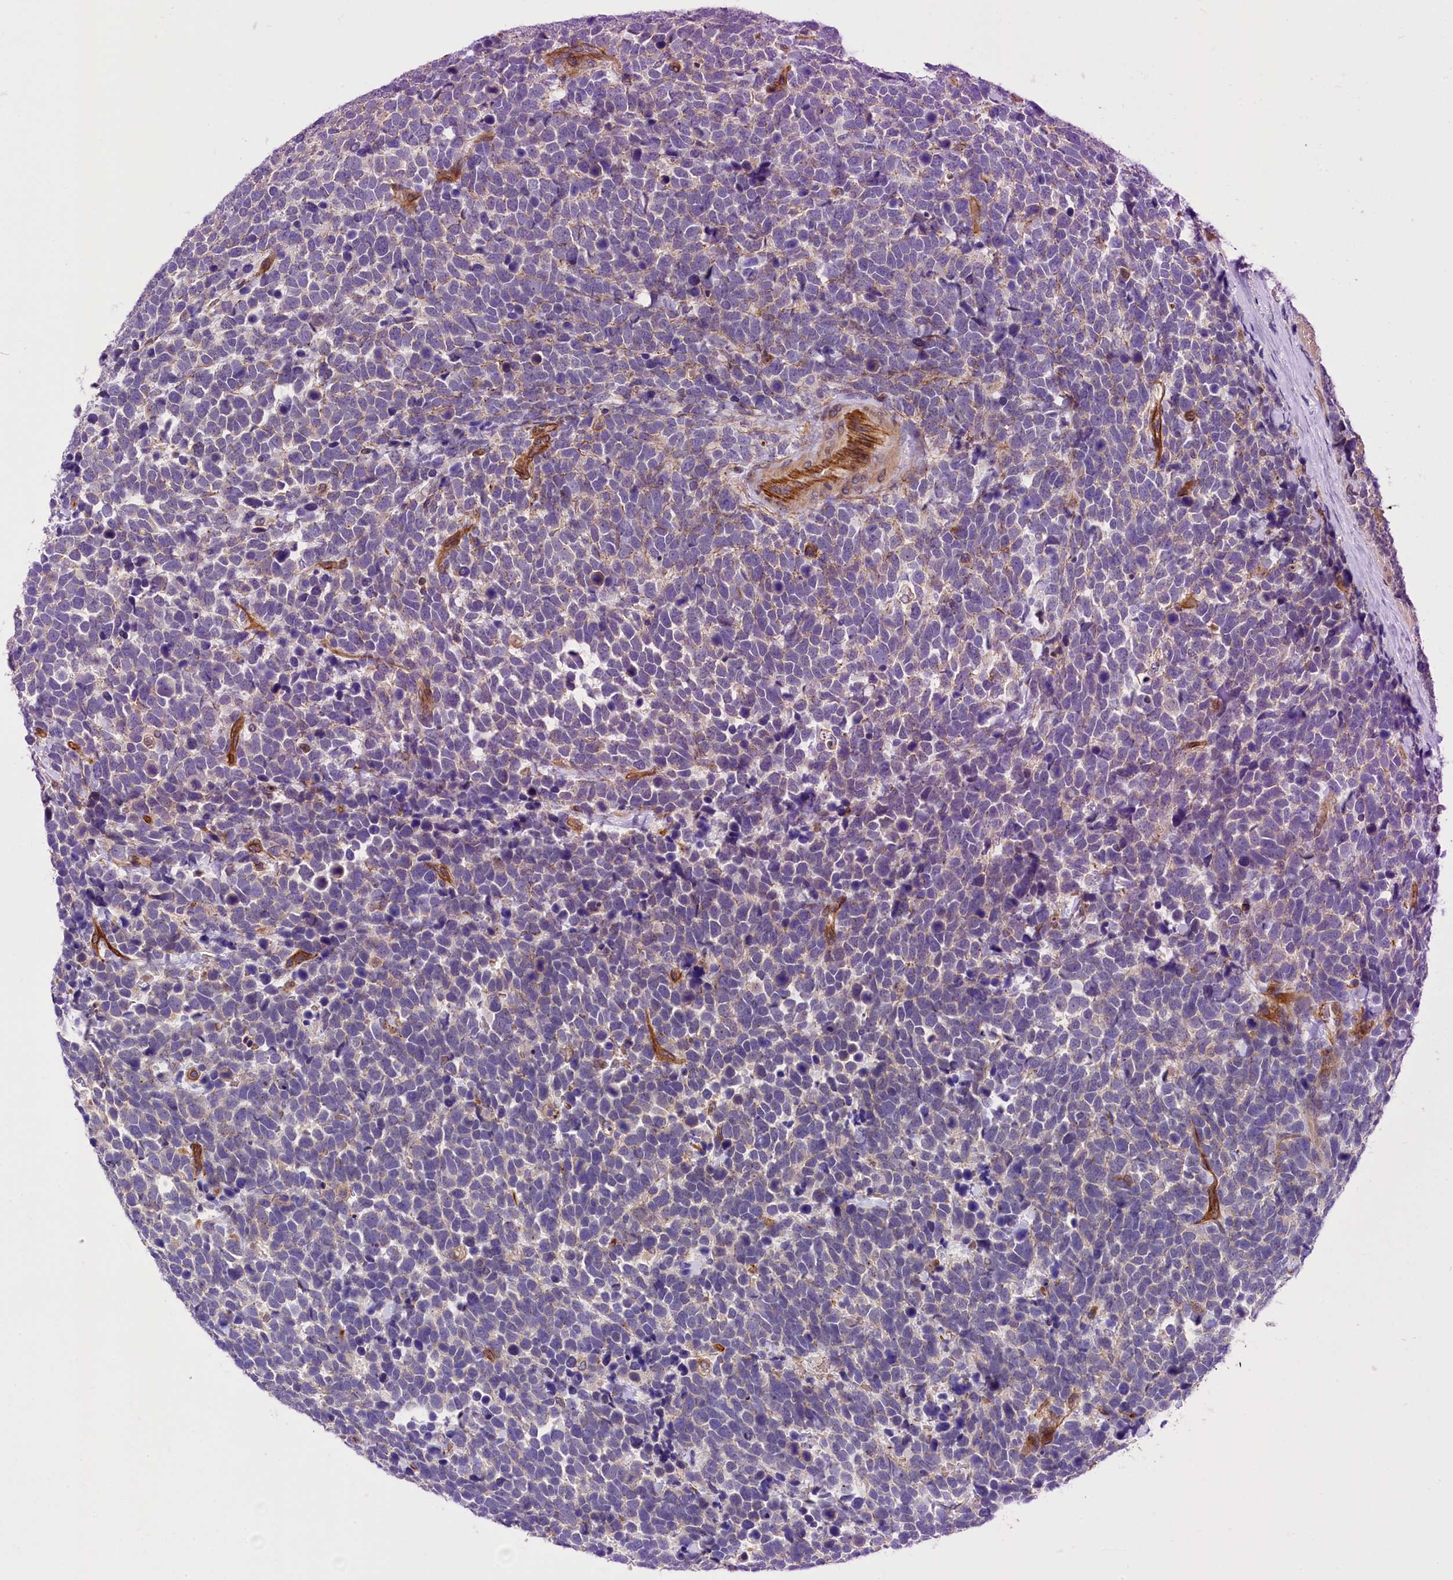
{"staining": {"intensity": "negative", "quantity": "none", "location": "none"}, "tissue": "urothelial cancer", "cell_type": "Tumor cells", "image_type": "cancer", "snomed": [{"axis": "morphology", "description": "Urothelial carcinoma, High grade"}, {"axis": "topography", "description": "Urinary bladder"}], "caption": "High-grade urothelial carcinoma stained for a protein using immunohistochemistry demonstrates no staining tumor cells.", "gene": "MED20", "patient": {"sex": "female", "age": 82}}